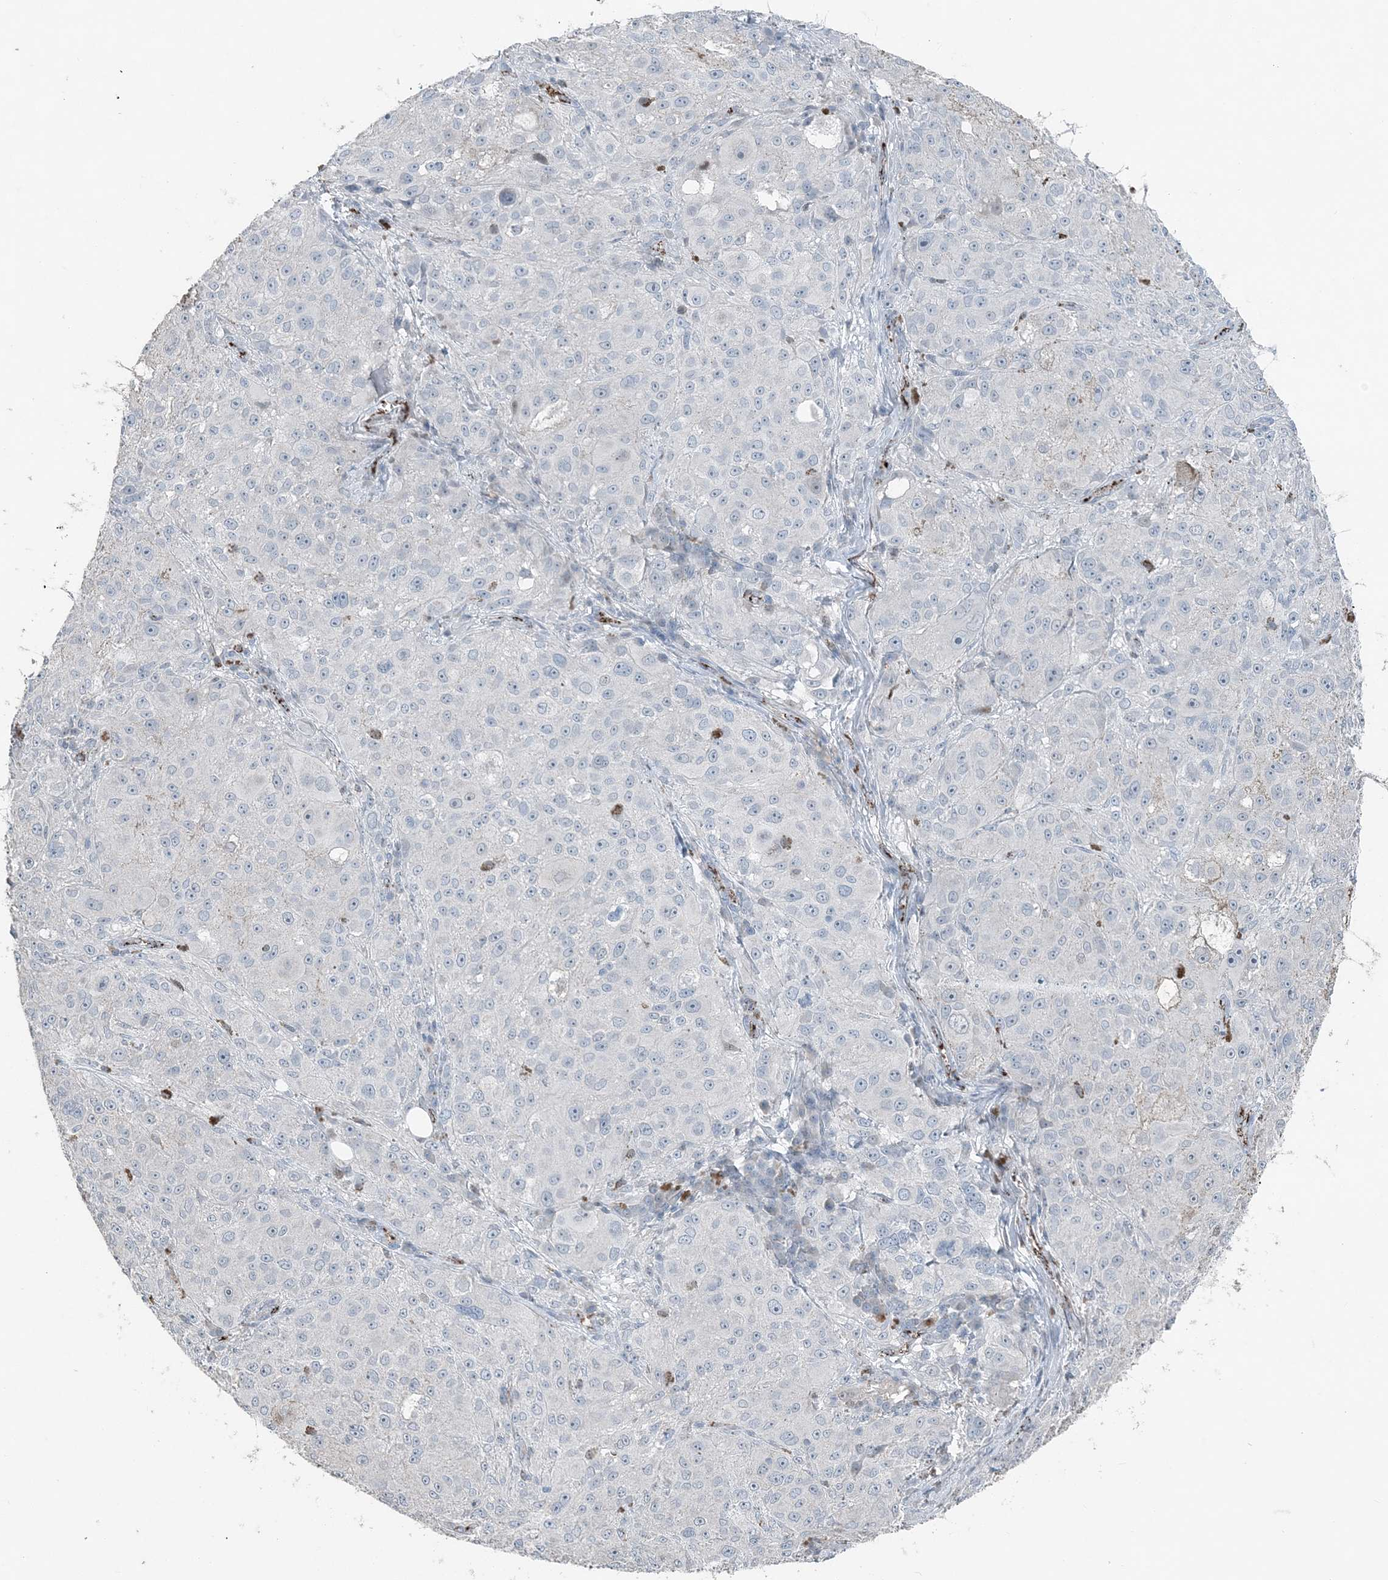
{"staining": {"intensity": "negative", "quantity": "none", "location": "none"}, "tissue": "melanoma", "cell_type": "Tumor cells", "image_type": "cancer", "snomed": [{"axis": "morphology", "description": "Necrosis, NOS"}, {"axis": "morphology", "description": "Malignant melanoma, NOS"}, {"axis": "topography", "description": "Skin"}], "caption": "Immunohistochemistry (IHC) of human malignant melanoma shows no staining in tumor cells.", "gene": "ELOVL7", "patient": {"sex": "female", "age": 87}}